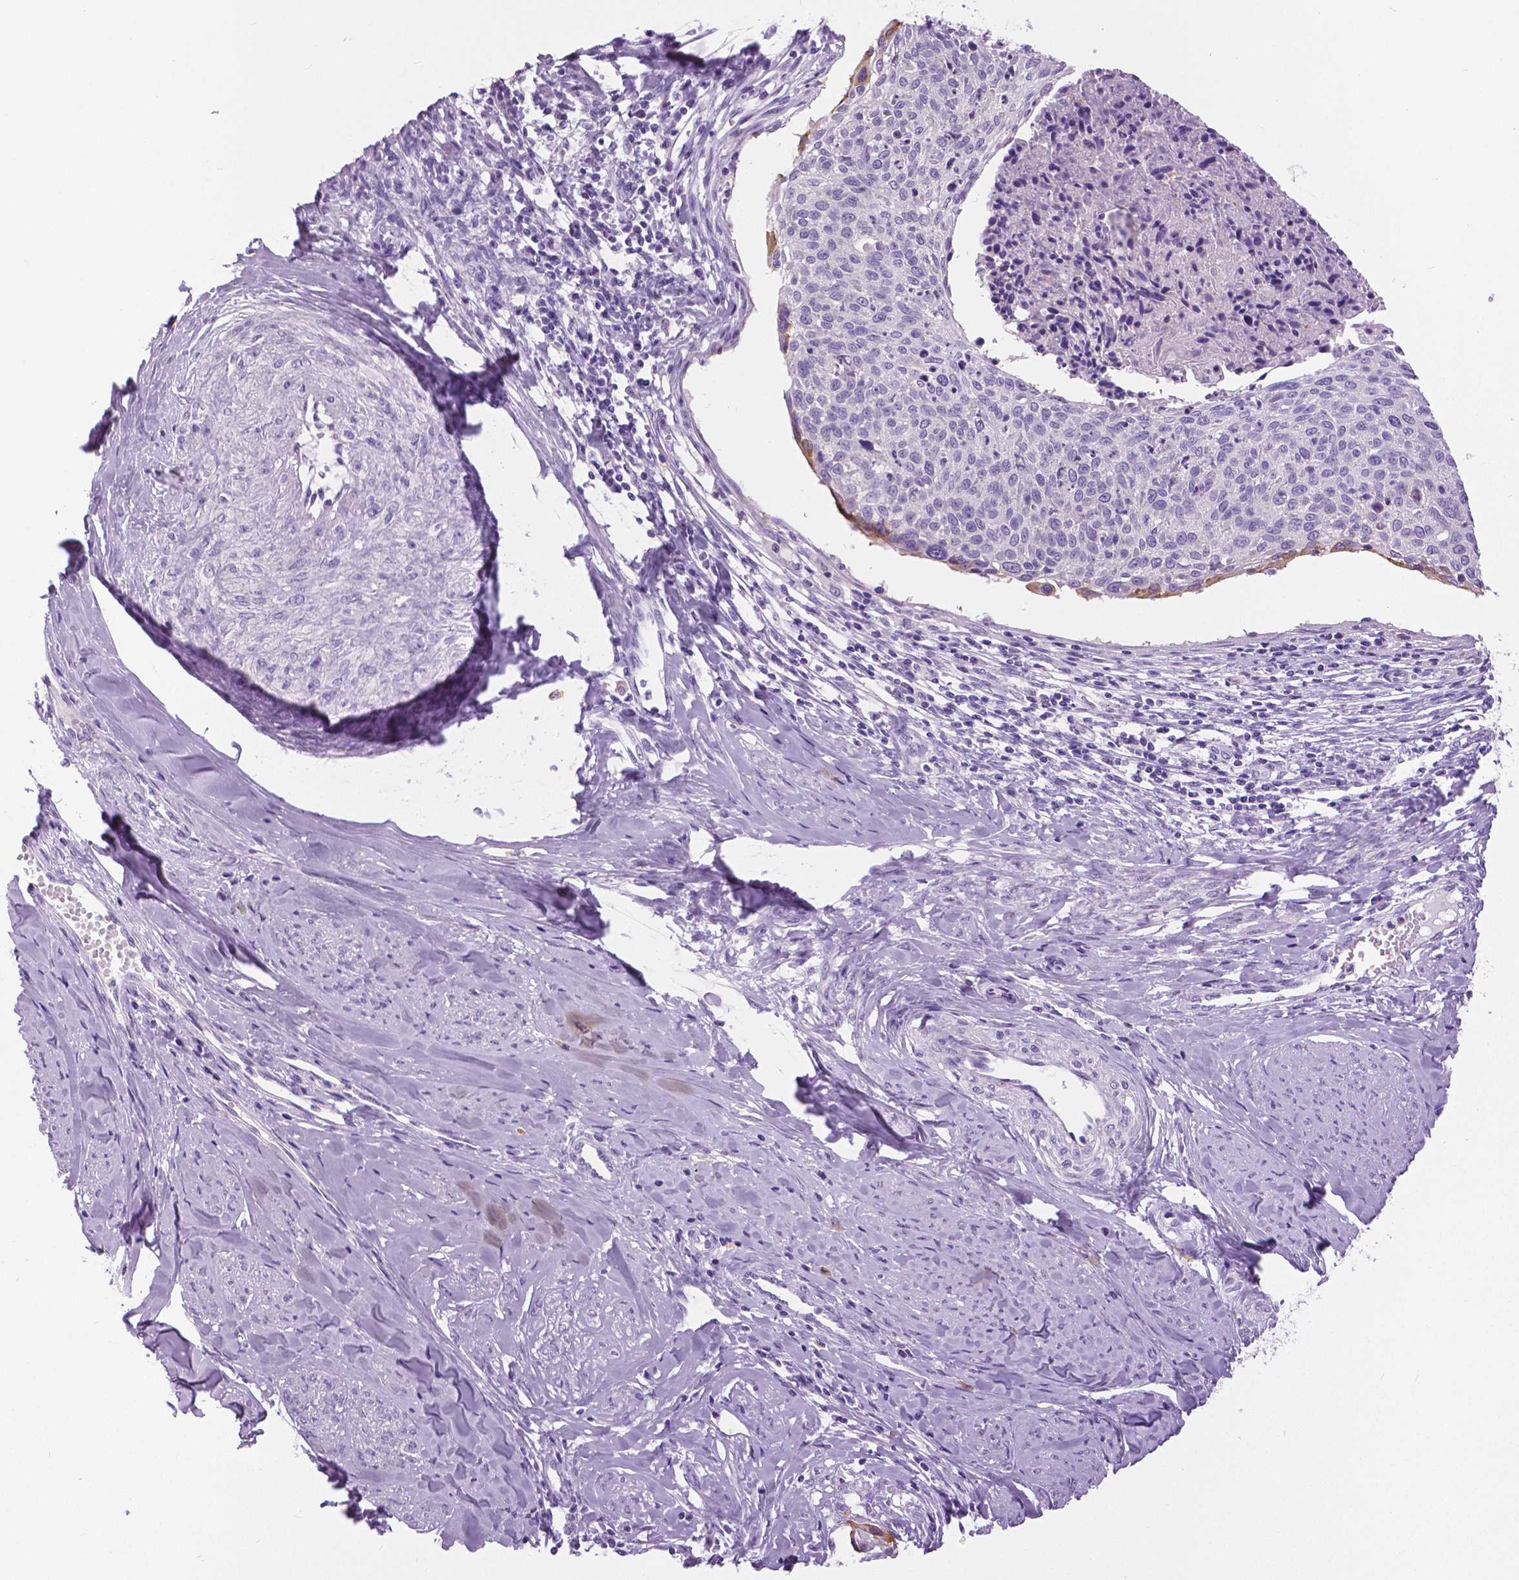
{"staining": {"intensity": "moderate", "quantity": "<25%", "location": "cytoplasmic/membranous"}, "tissue": "cervical cancer", "cell_type": "Tumor cells", "image_type": "cancer", "snomed": [{"axis": "morphology", "description": "Squamous cell carcinoma, NOS"}, {"axis": "topography", "description": "Cervix"}], "caption": "This is a micrograph of IHC staining of squamous cell carcinoma (cervical), which shows moderate positivity in the cytoplasmic/membranous of tumor cells.", "gene": "TP53TG5", "patient": {"sex": "female", "age": 49}}